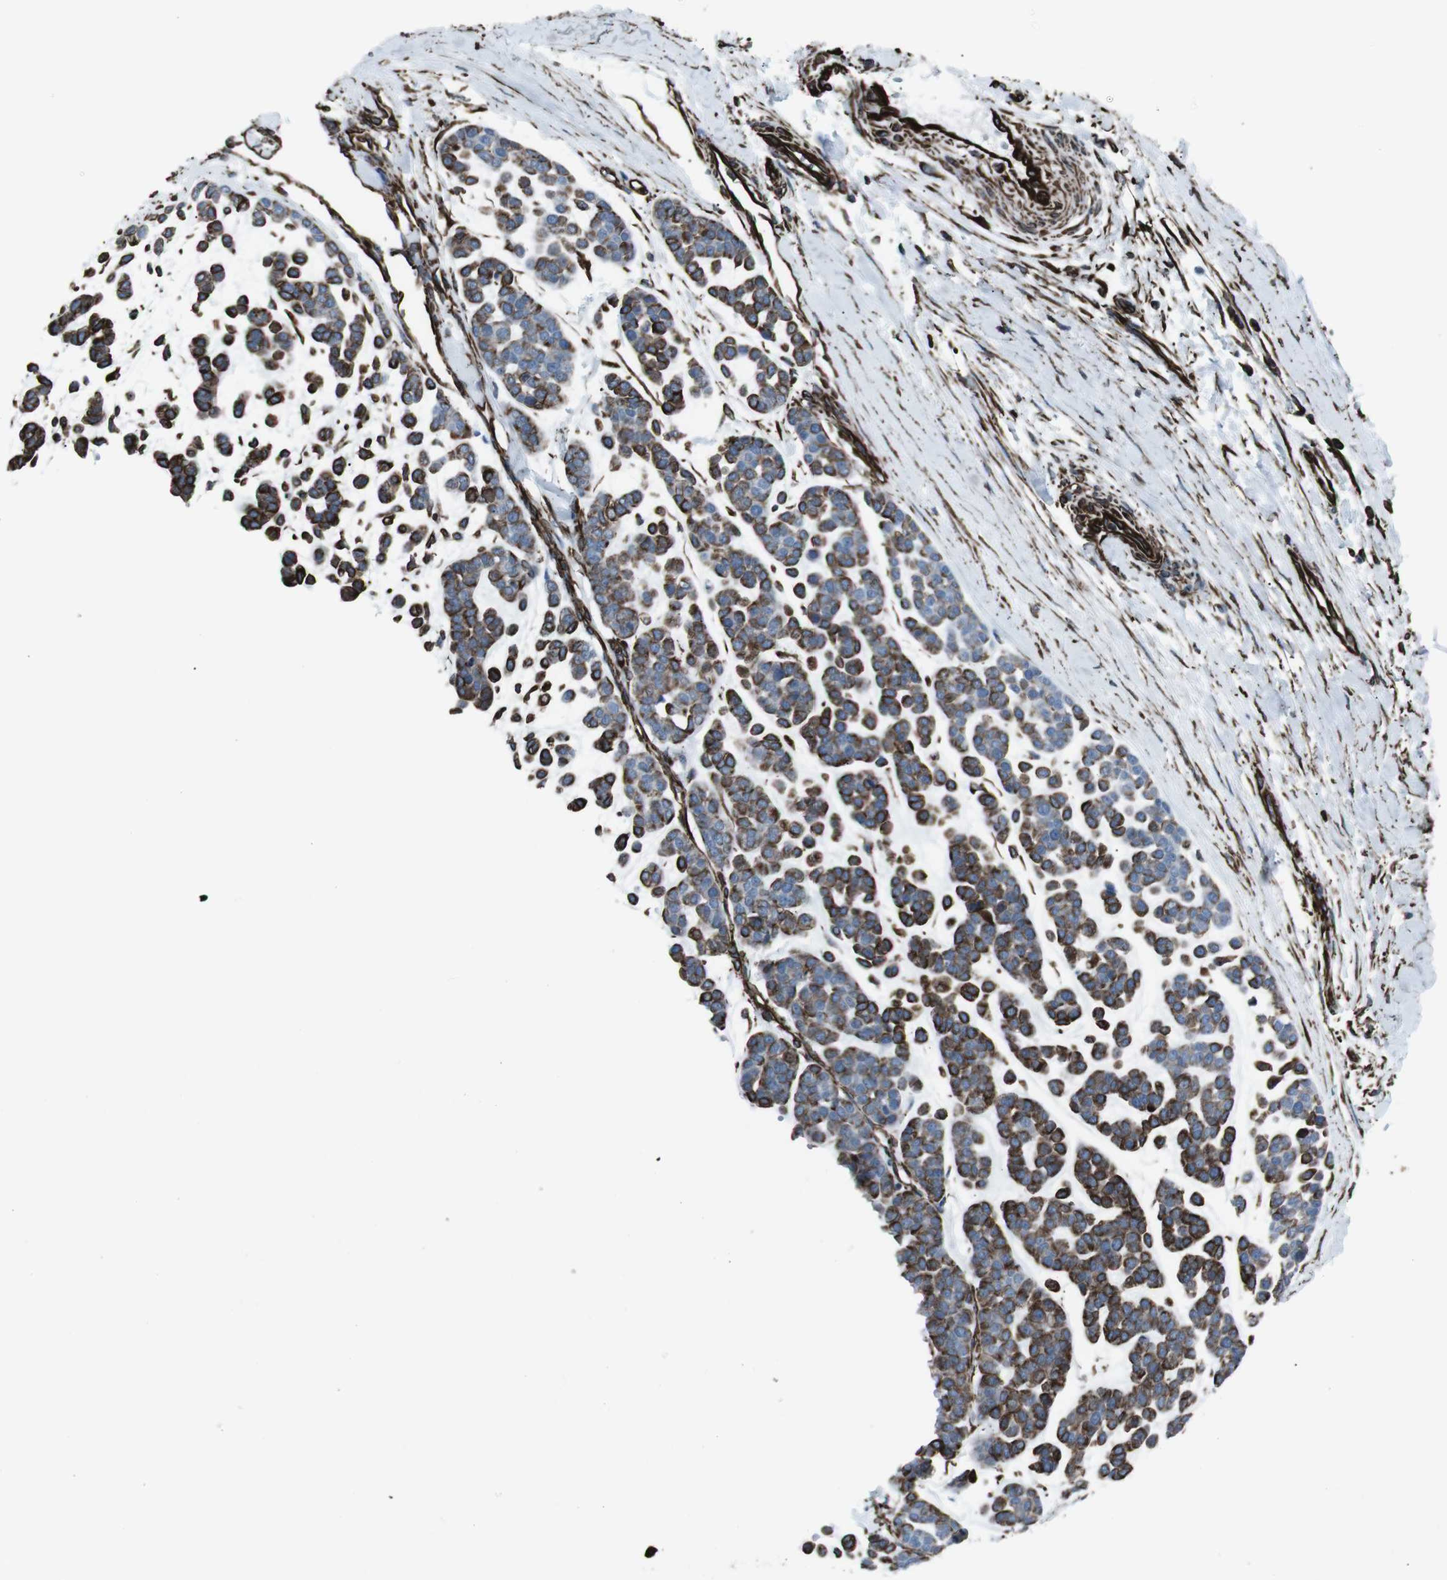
{"staining": {"intensity": "strong", "quantity": "25%-75%", "location": "cytoplasmic/membranous"}, "tissue": "head and neck cancer", "cell_type": "Tumor cells", "image_type": "cancer", "snomed": [{"axis": "morphology", "description": "Adenocarcinoma, NOS"}, {"axis": "morphology", "description": "Adenoma, NOS"}, {"axis": "topography", "description": "Head-Neck"}], "caption": "This is a histology image of IHC staining of adenocarcinoma (head and neck), which shows strong staining in the cytoplasmic/membranous of tumor cells.", "gene": "ZDHHC6", "patient": {"sex": "female", "age": 55}}